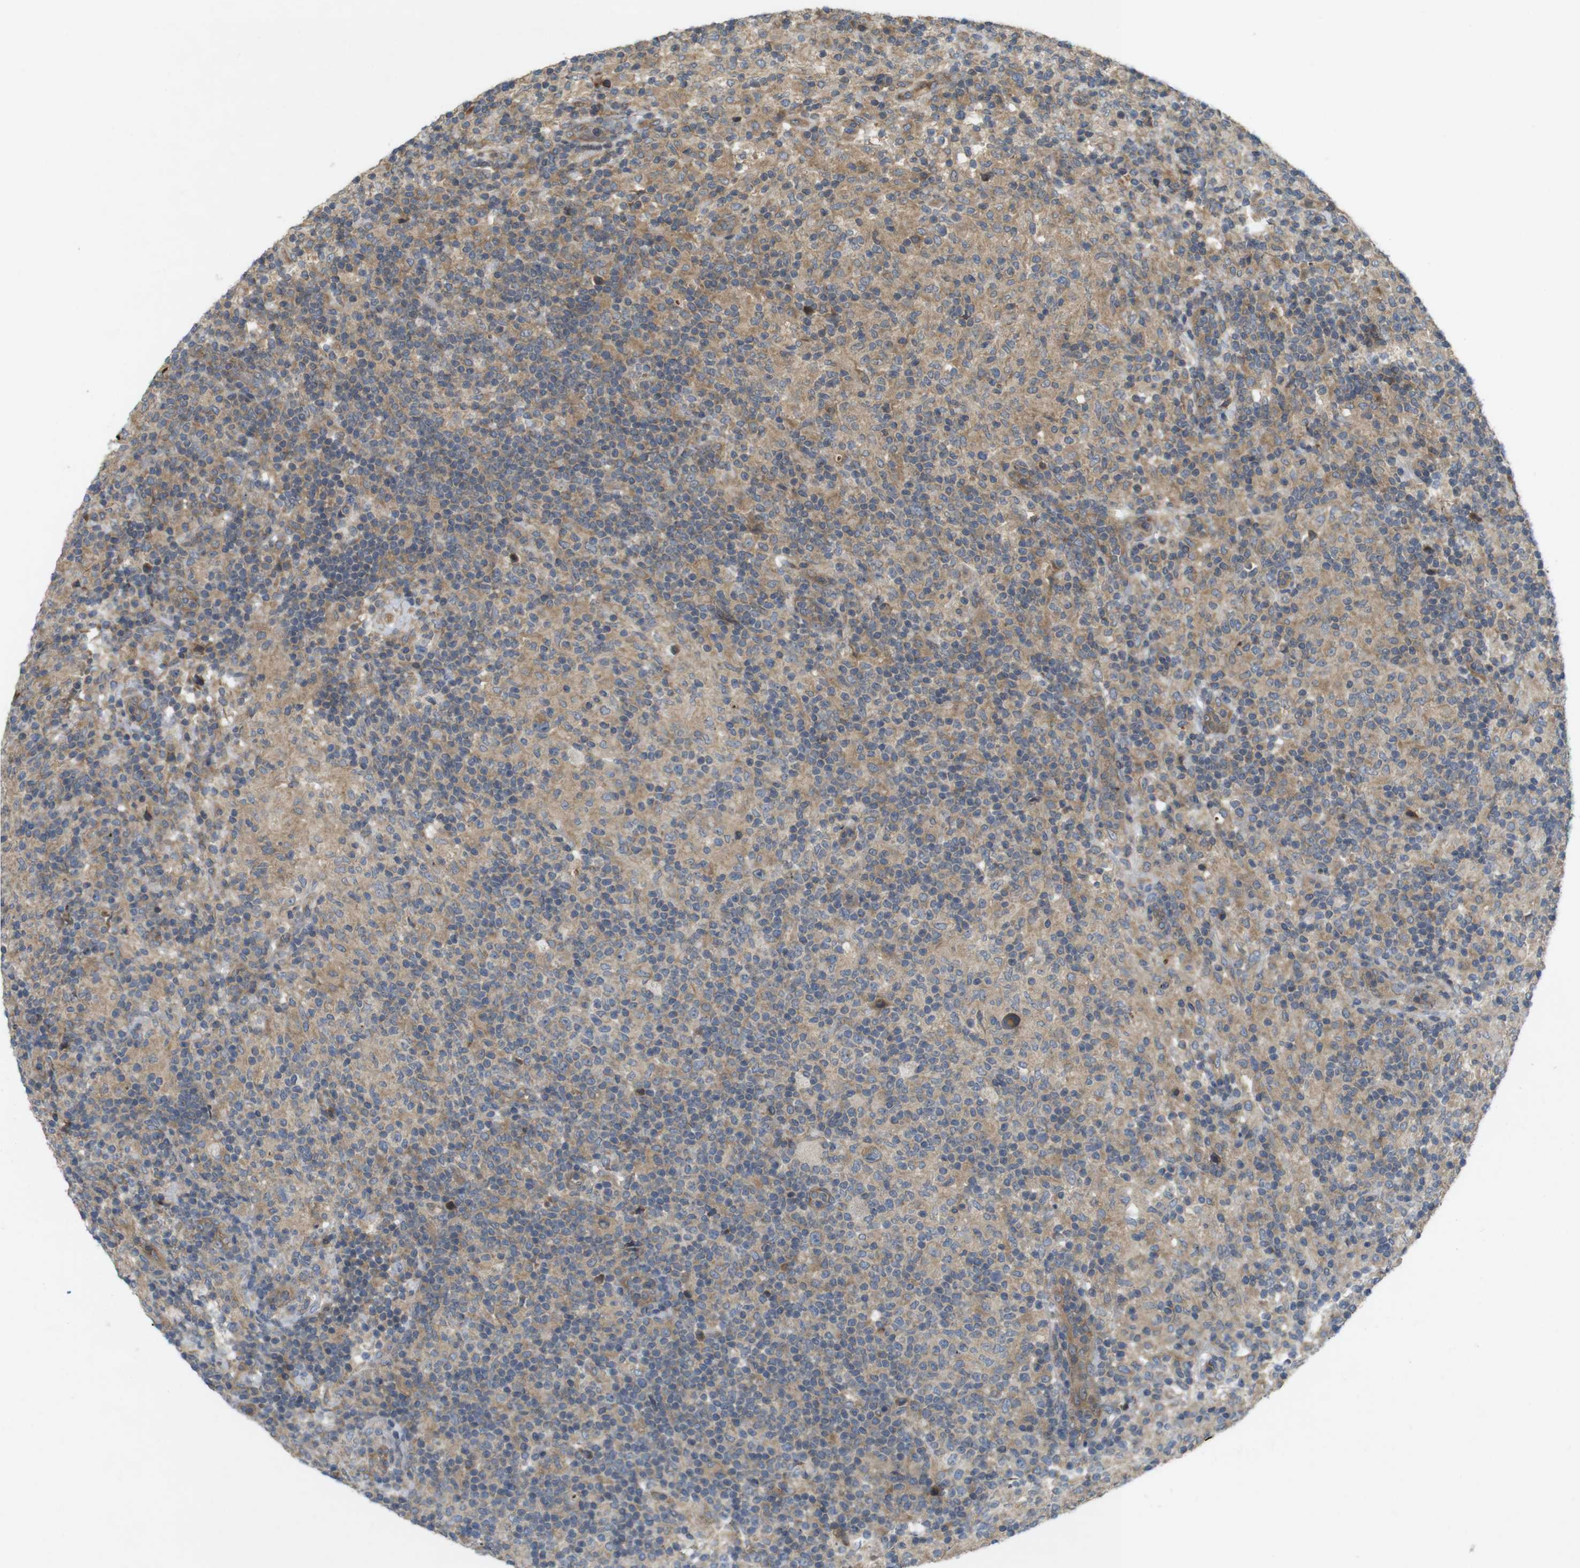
{"staining": {"intensity": "weak", "quantity": ">75%", "location": "cytoplasmic/membranous"}, "tissue": "lymphoma", "cell_type": "Tumor cells", "image_type": "cancer", "snomed": [{"axis": "morphology", "description": "Hodgkin's disease, NOS"}, {"axis": "topography", "description": "Lymph node"}], "caption": "Human Hodgkin's disease stained with a protein marker reveals weak staining in tumor cells.", "gene": "CLTC", "patient": {"sex": "male", "age": 70}}